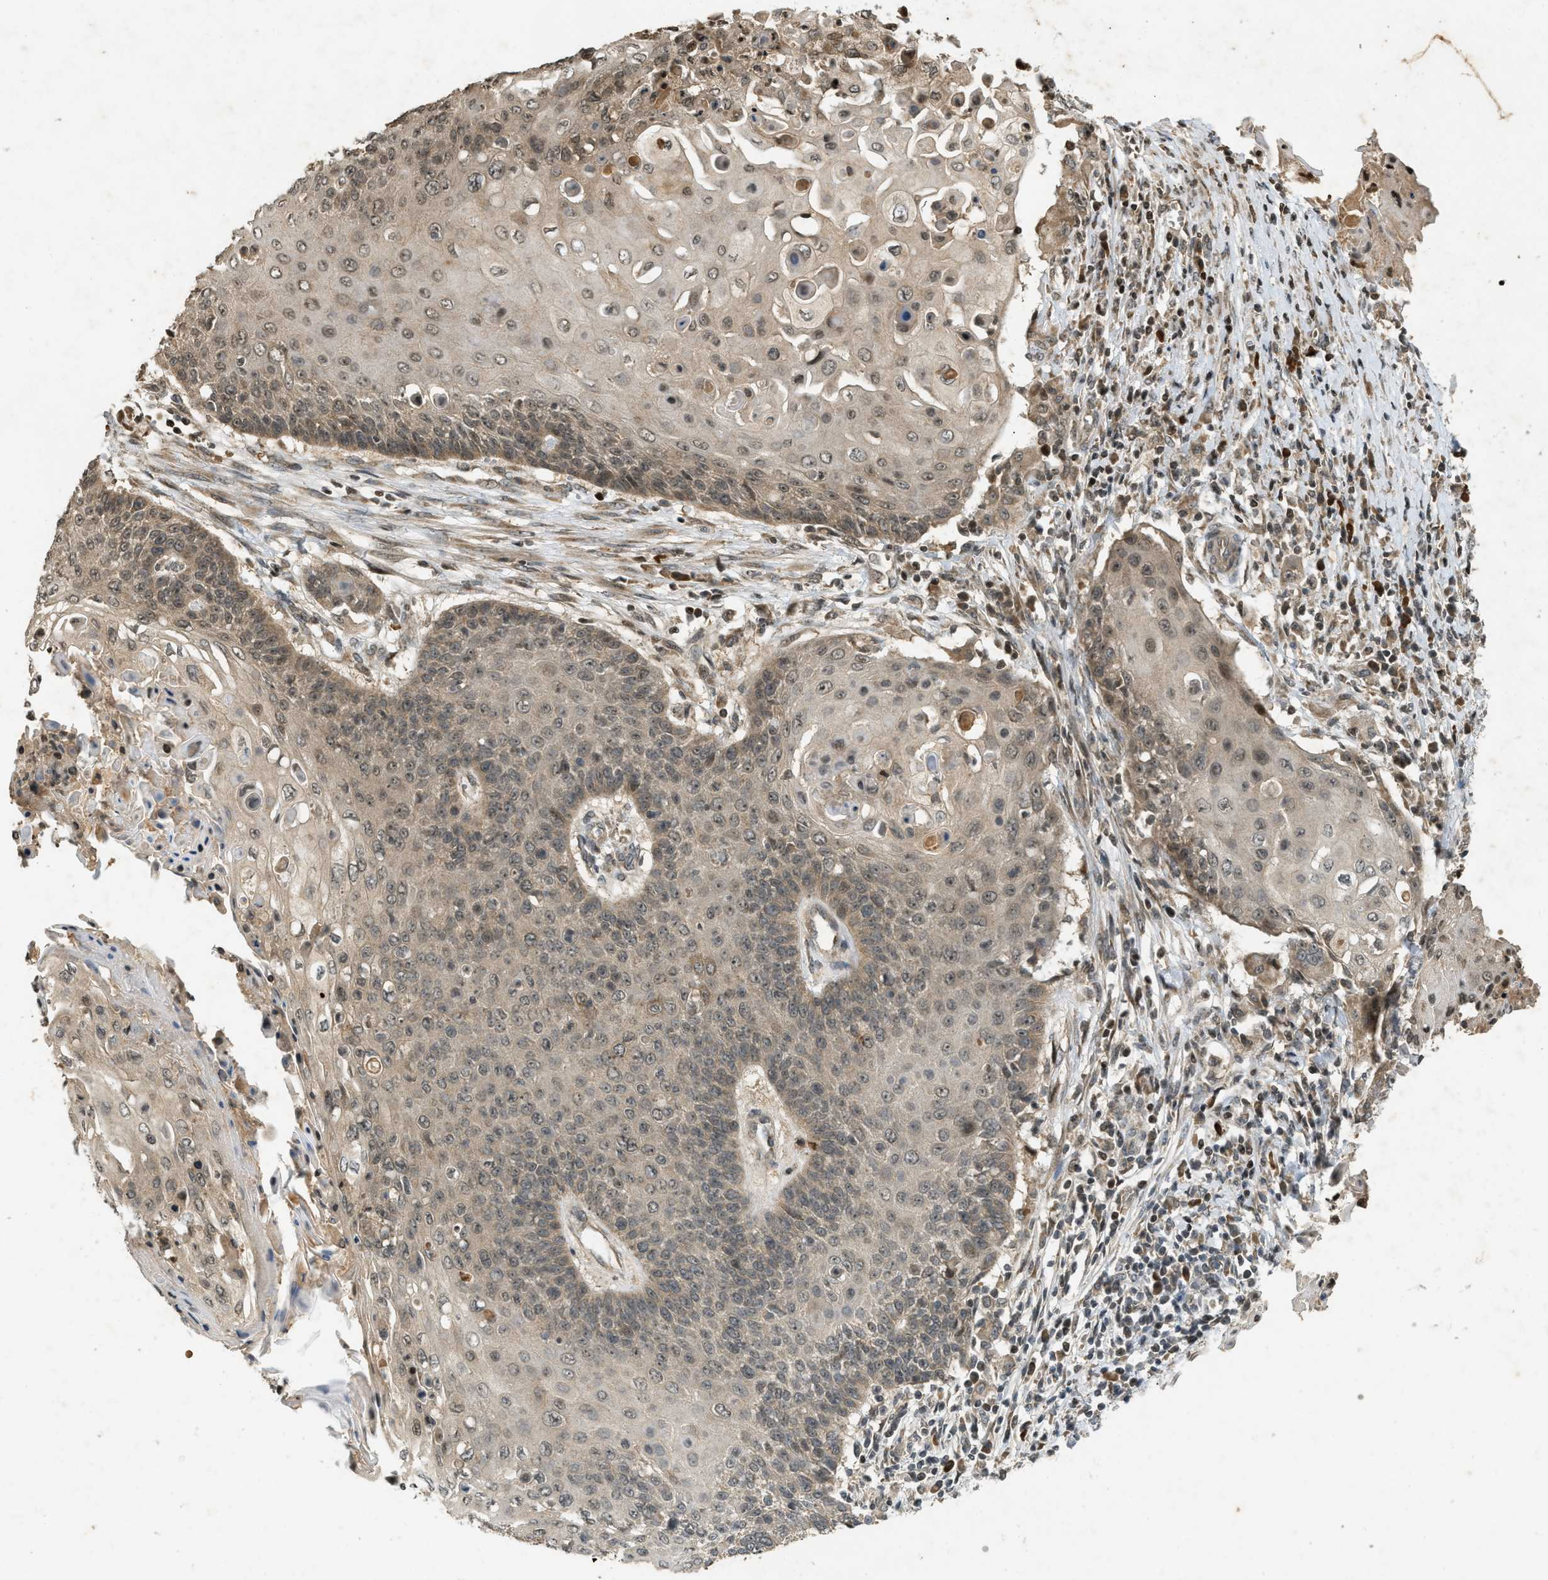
{"staining": {"intensity": "moderate", "quantity": ">75%", "location": "cytoplasmic/membranous,nuclear"}, "tissue": "cervical cancer", "cell_type": "Tumor cells", "image_type": "cancer", "snomed": [{"axis": "morphology", "description": "Squamous cell carcinoma, NOS"}, {"axis": "topography", "description": "Cervix"}], "caption": "Tumor cells reveal medium levels of moderate cytoplasmic/membranous and nuclear positivity in approximately >75% of cells in human cervical cancer (squamous cell carcinoma). (DAB (3,3'-diaminobenzidine) = brown stain, brightfield microscopy at high magnification).", "gene": "SIAH1", "patient": {"sex": "female", "age": 39}}